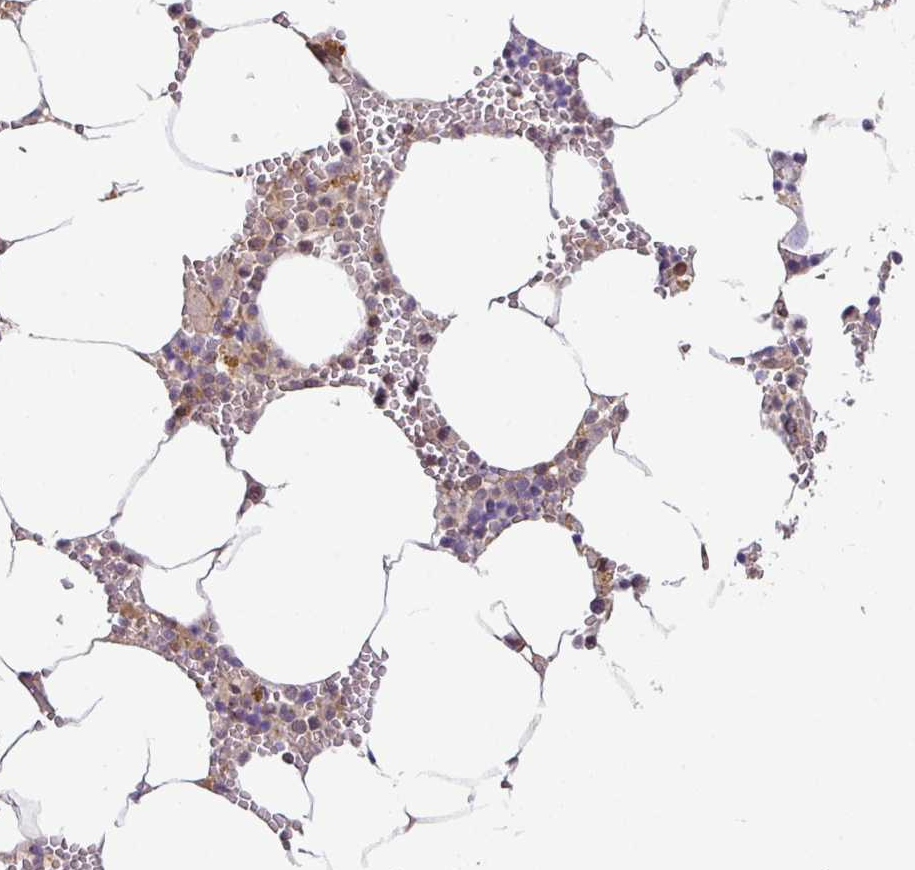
{"staining": {"intensity": "weak", "quantity": "<25%", "location": "cytoplasmic/membranous,nuclear"}, "tissue": "bone marrow", "cell_type": "Hematopoietic cells", "image_type": "normal", "snomed": [{"axis": "morphology", "description": "Normal tissue, NOS"}, {"axis": "topography", "description": "Bone marrow"}], "caption": "IHC of unremarkable human bone marrow demonstrates no expression in hematopoietic cells.", "gene": "SHB", "patient": {"sex": "male", "age": 70}}